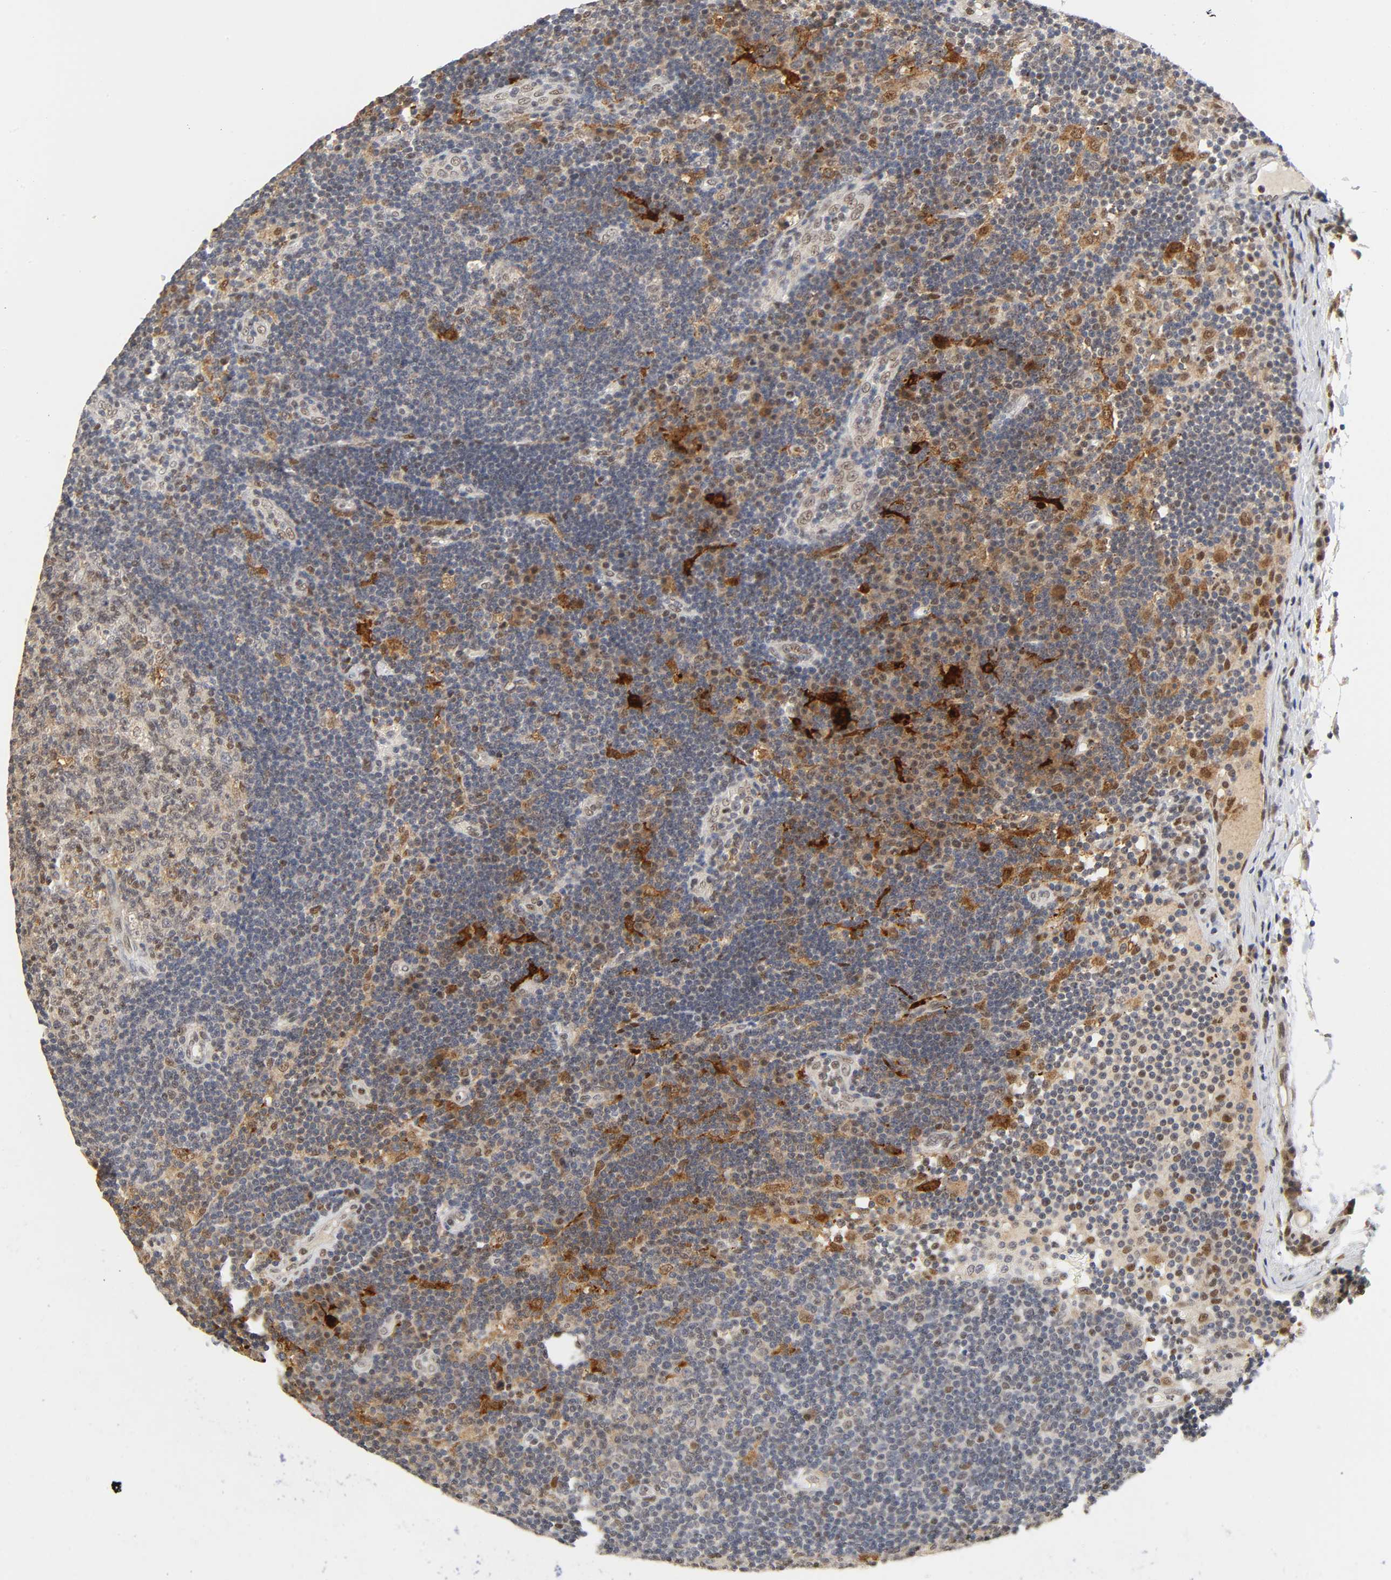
{"staining": {"intensity": "weak", "quantity": "<25%", "location": "cytoplasmic/membranous,nuclear"}, "tissue": "lymph node", "cell_type": "Germinal center cells", "image_type": "normal", "snomed": [{"axis": "morphology", "description": "Normal tissue, NOS"}, {"axis": "morphology", "description": "Squamous cell carcinoma, metastatic, NOS"}, {"axis": "topography", "description": "Lymph node"}], "caption": "A high-resolution image shows immunohistochemistry staining of normal lymph node, which shows no significant positivity in germinal center cells.", "gene": "KAT2B", "patient": {"sex": "female", "age": 53}}